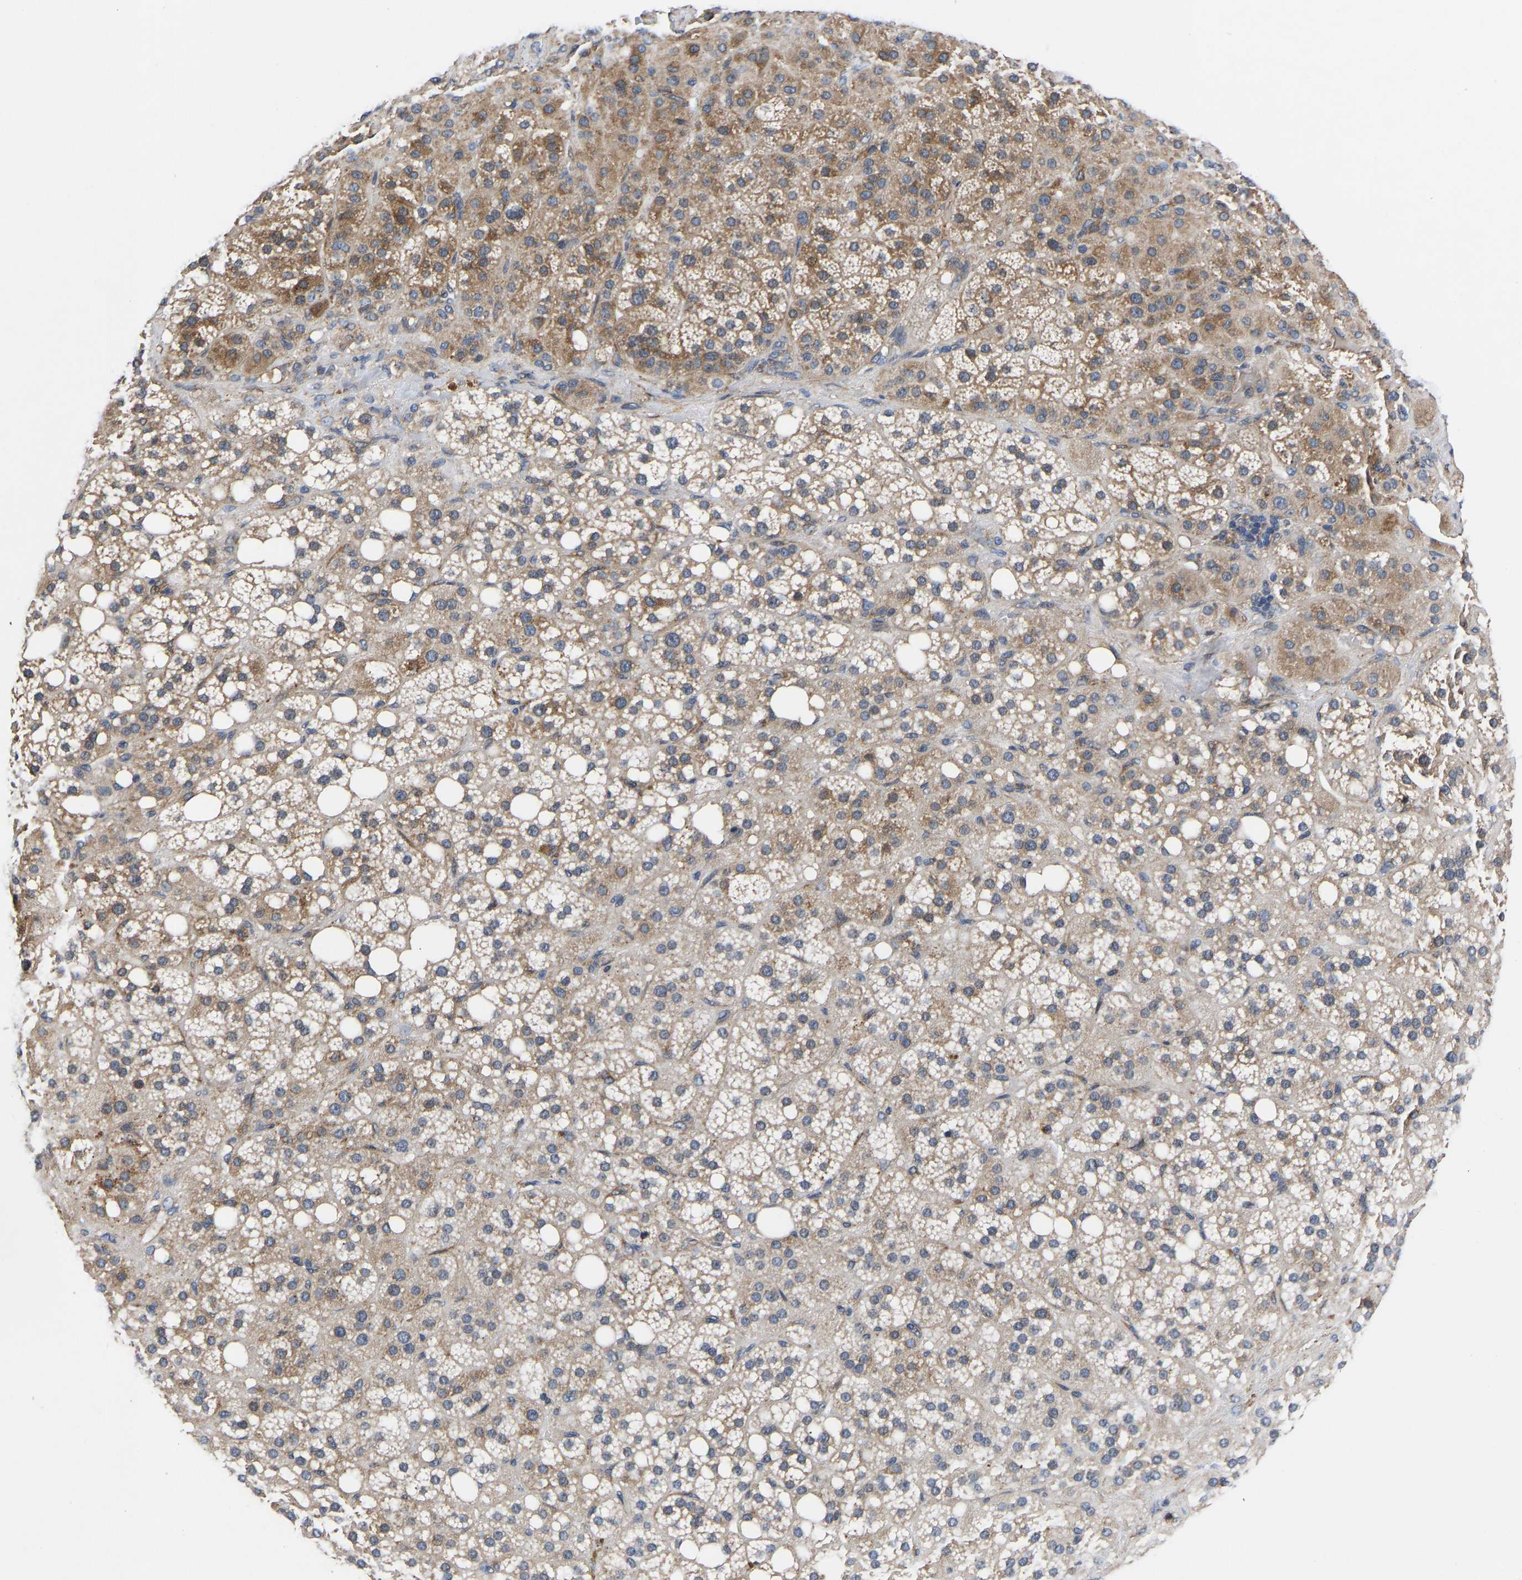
{"staining": {"intensity": "moderate", "quantity": ">75%", "location": "cytoplasmic/membranous"}, "tissue": "adrenal gland", "cell_type": "Glandular cells", "image_type": "normal", "snomed": [{"axis": "morphology", "description": "Normal tissue, NOS"}, {"axis": "topography", "description": "Adrenal gland"}], "caption": "This micrograph reveals immunohistochemistry staining of benign human adrenal gland, with medium moderate cytoplasmic/membranous staining in about >75% of glandular cells.", "gene": "FRRS1", "patient": {"sex": "female", "age": 59}}